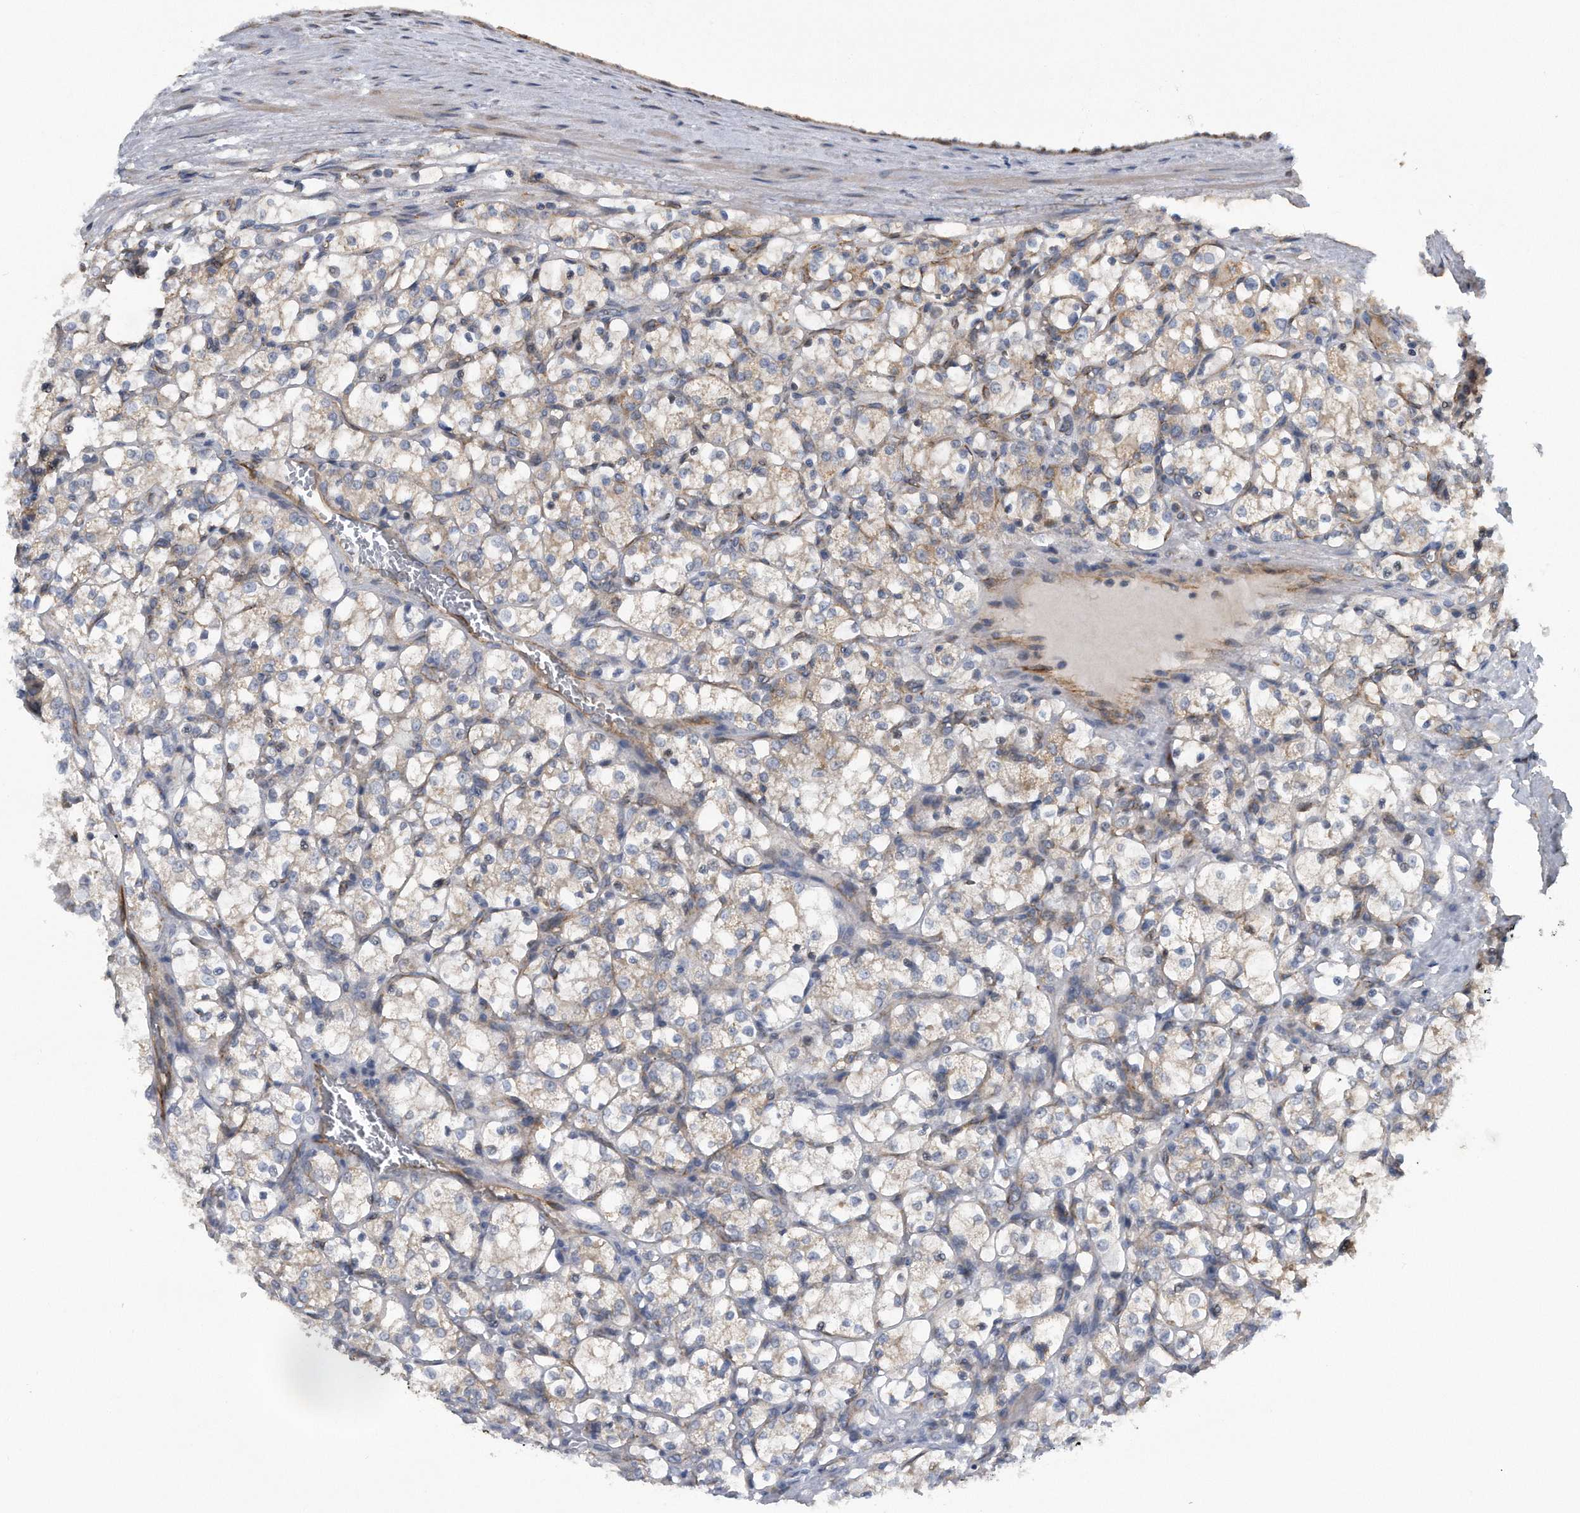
{"staining": {"intensity": "weak", "quantity": "25%-75%", "location": "cytoplasmic/membranous"}, "tissue": "renal cancer", "cell_type": "Tumor cells", "image_type": "cancer", "snomed": [{"axis": "morphology", "description": "Adenocarcinoma, NOS"}, {"axis": "topography", "description": "Kidney"}], "caption": "This image reveals immunohistochemistry staining of human adenocarcinoma (renal), with low weak cytoplasmic/membranous positivity in approximately 25%-75% of tumor cells.", "gene": "LYRM4", "patient": {"sex": "female", "age": 69}}